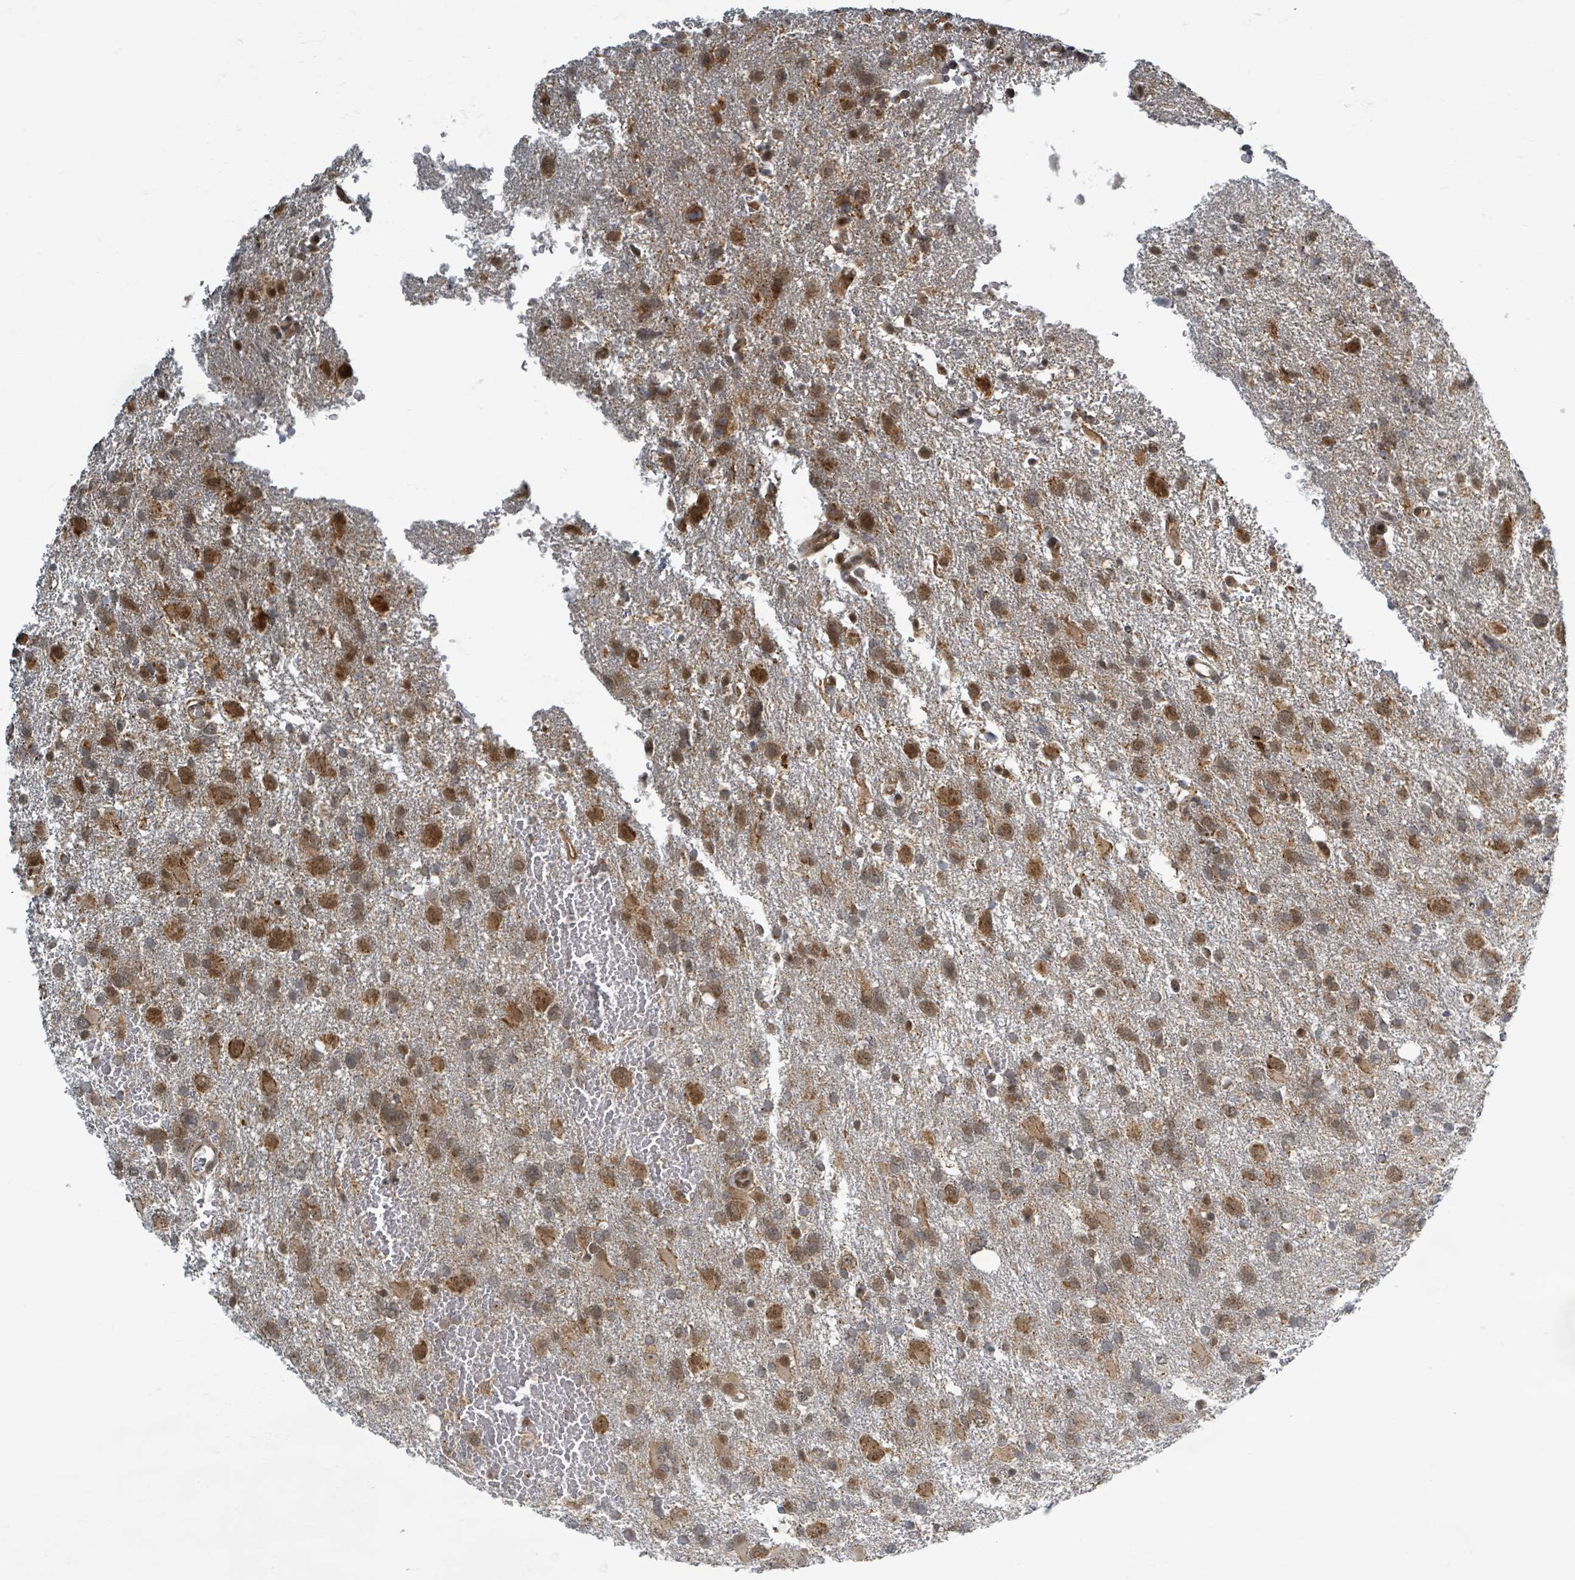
{"staining": {"intensity": "moderate", "quantity": ">75%", "location": "cytoplasmic/membranous,nuclear"}, "tissue": "glioma", "cell_type": "Tumor cells", "image_type": "cancer", "snomed": [{"axis": "morphology", "description": "Glioma, malignant, High grade"}, {"axis": "topography", "description": "Brain"}], "caption": "A photomicrograph of human malignant glioma (high-grade) stained for a protein exhibits moderate cytoplasmic/membranous and nuclear brown staining in tumor cells.", "gene": "INTS15", "patient": {"sex": "male", "age": 61}}